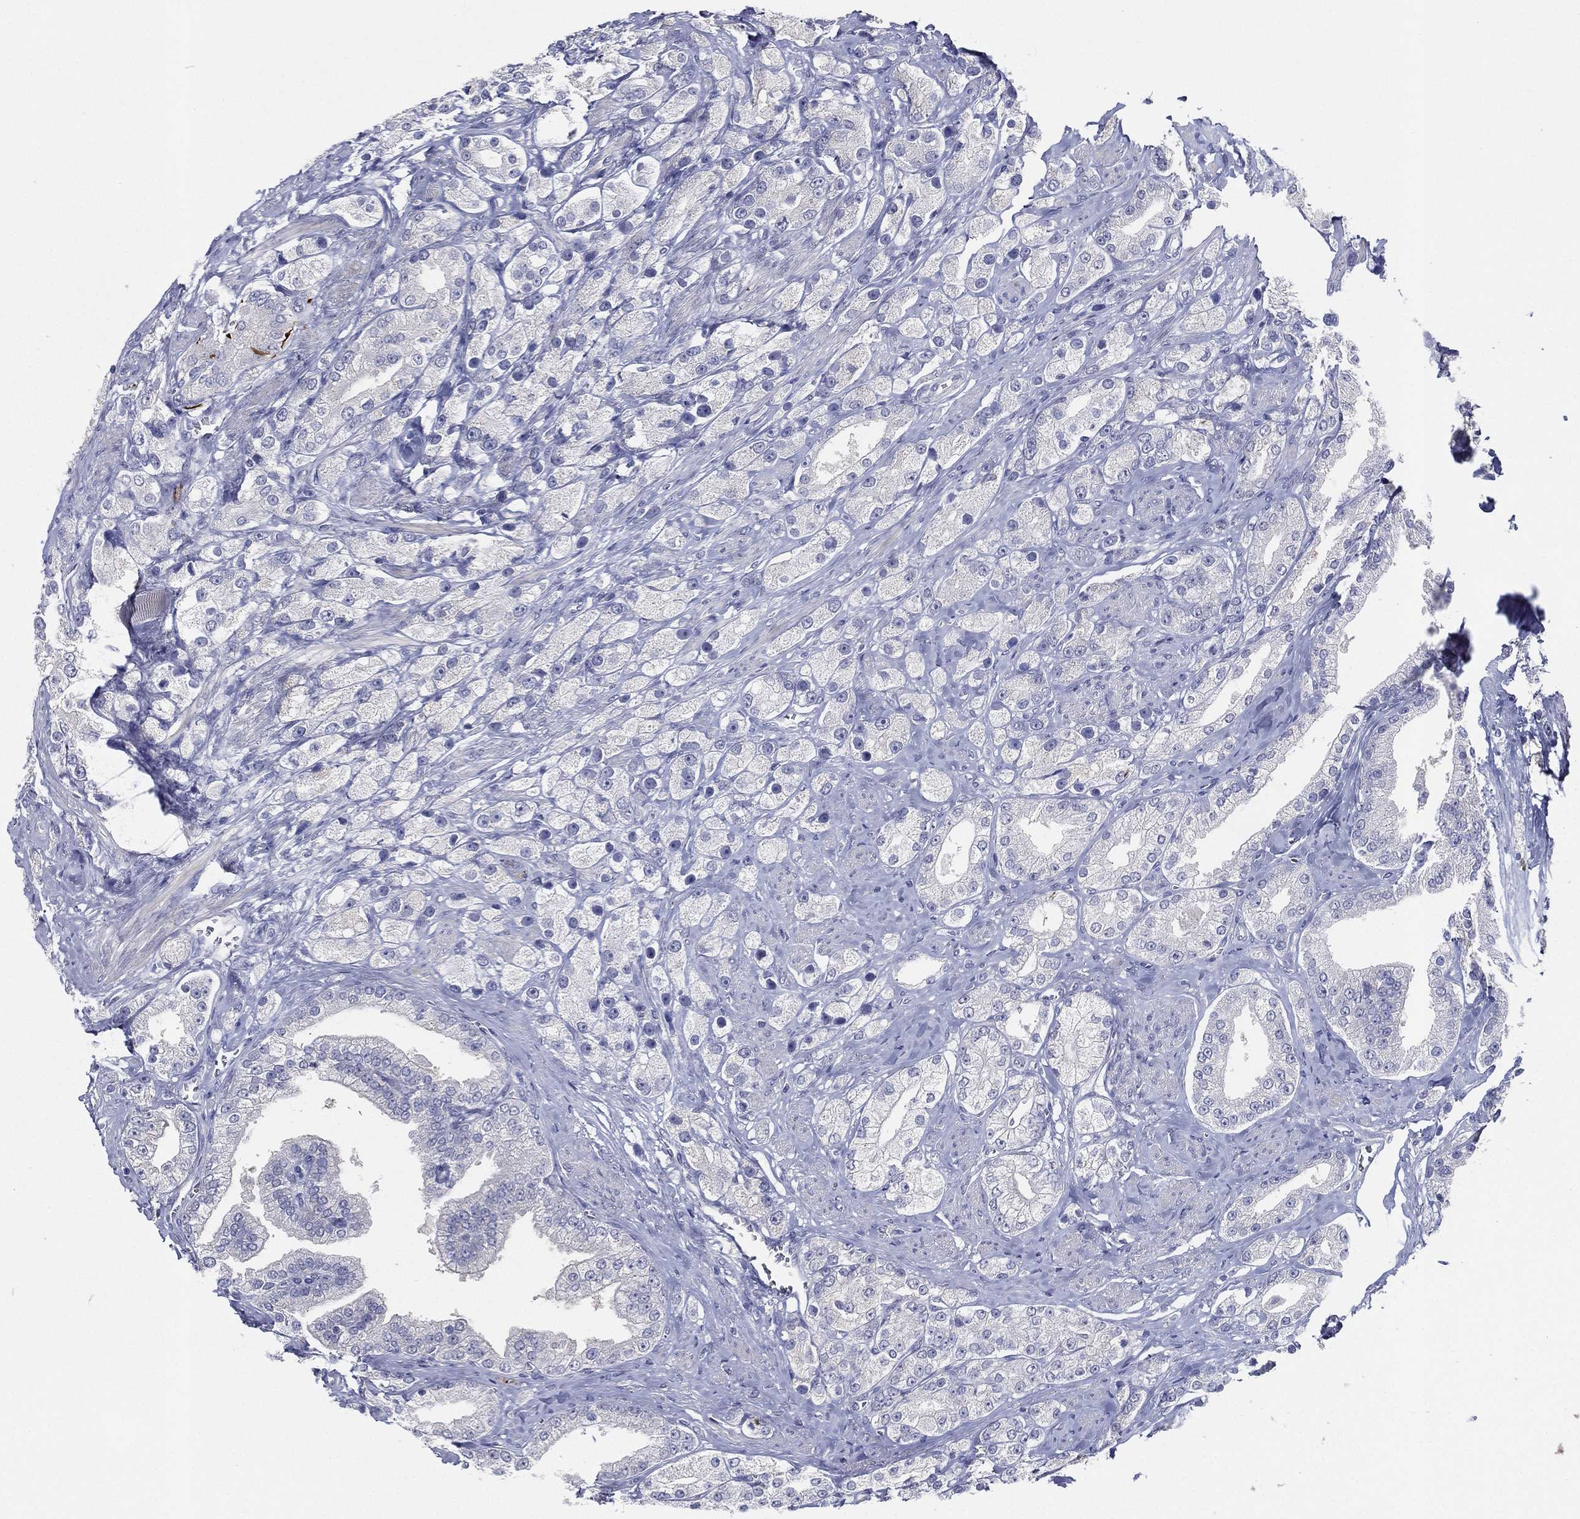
{"staining": {"intensity": "negative", "quantity": "none", "location": "none"}, "tissue": "prostate cancer", "cell_type": "Tumor cells", "image_type": "cancer", "snomed": [{"axis": "morphology", "description": "Adenocarcinoma, NOS"}, {"axis": "topography", "description": "Prostate and seminal vesicle, NOS"}, {"axis": "topography", "description": "Prostate"}], "caption": "IHC histopathology image of prostate cancer (adenocarcinoma) stained for a protein (brown), which reveals no staining in tumor cells.", "gene": "SLC13A4", "patient": {"sex": "male", "age": 67}}